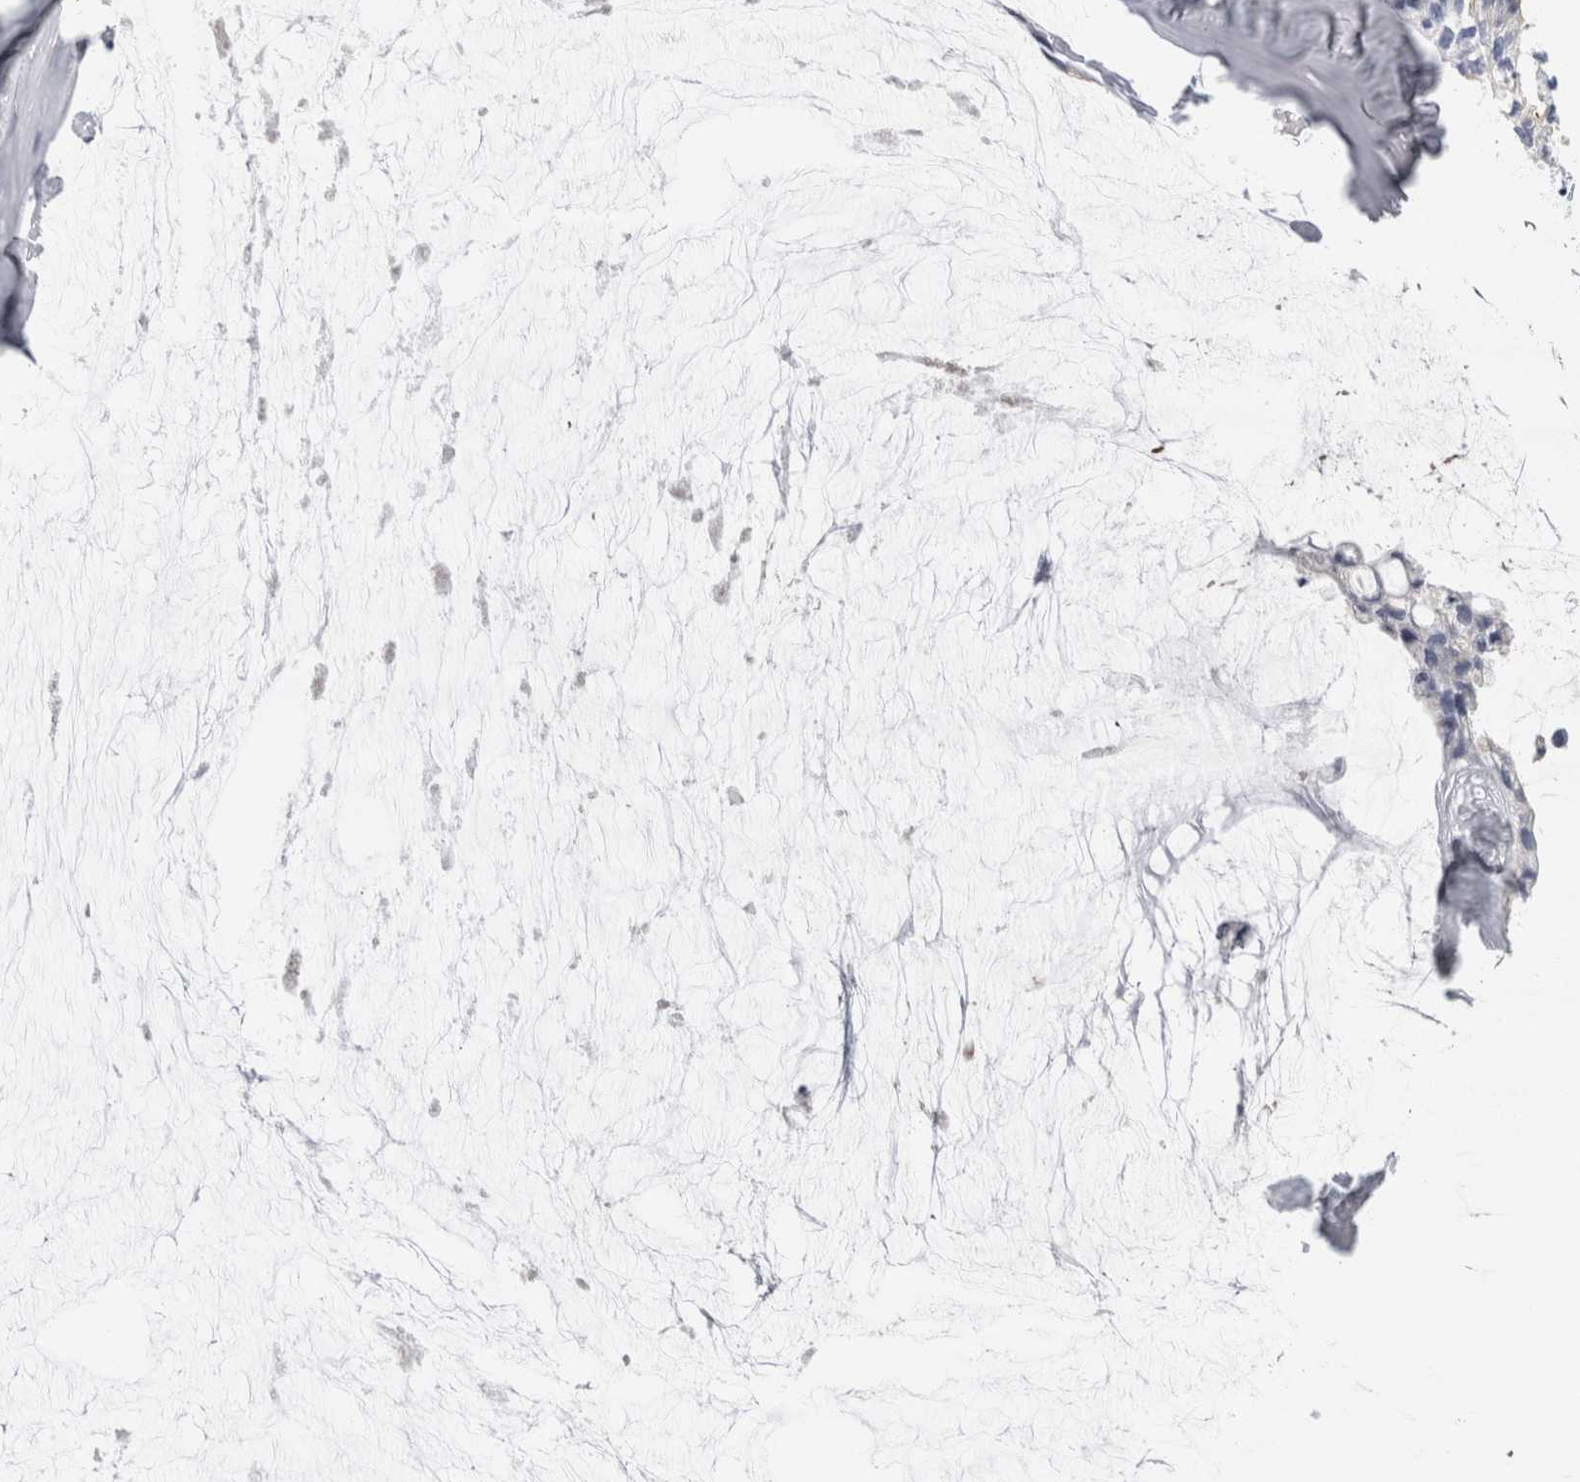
{"staining": {"intensity": "negative", "quantity": "none", "location": "none"}, "tissue": "ovarian cancer", "cell_type": "Tumor cells", "image_type": "cancer", "snomed": [{"axis": "morphology", "description": "Cystadenocarcinoma, mucinous, NOS"}, {"axis": "topography", "description": "Ovary"}], "caption": "Immunohistochemical staining of mucinous cystadenocarcinoma (ovarian) demonstrates no significant positivity in tumor cells. Brightfield microscopy of immunohistochemistry stained with DAB (brown) and hematoxylin (blue), captured at high magnification.", "gene": "REG1A", "patient": {"sex": "female", "age": 39}}